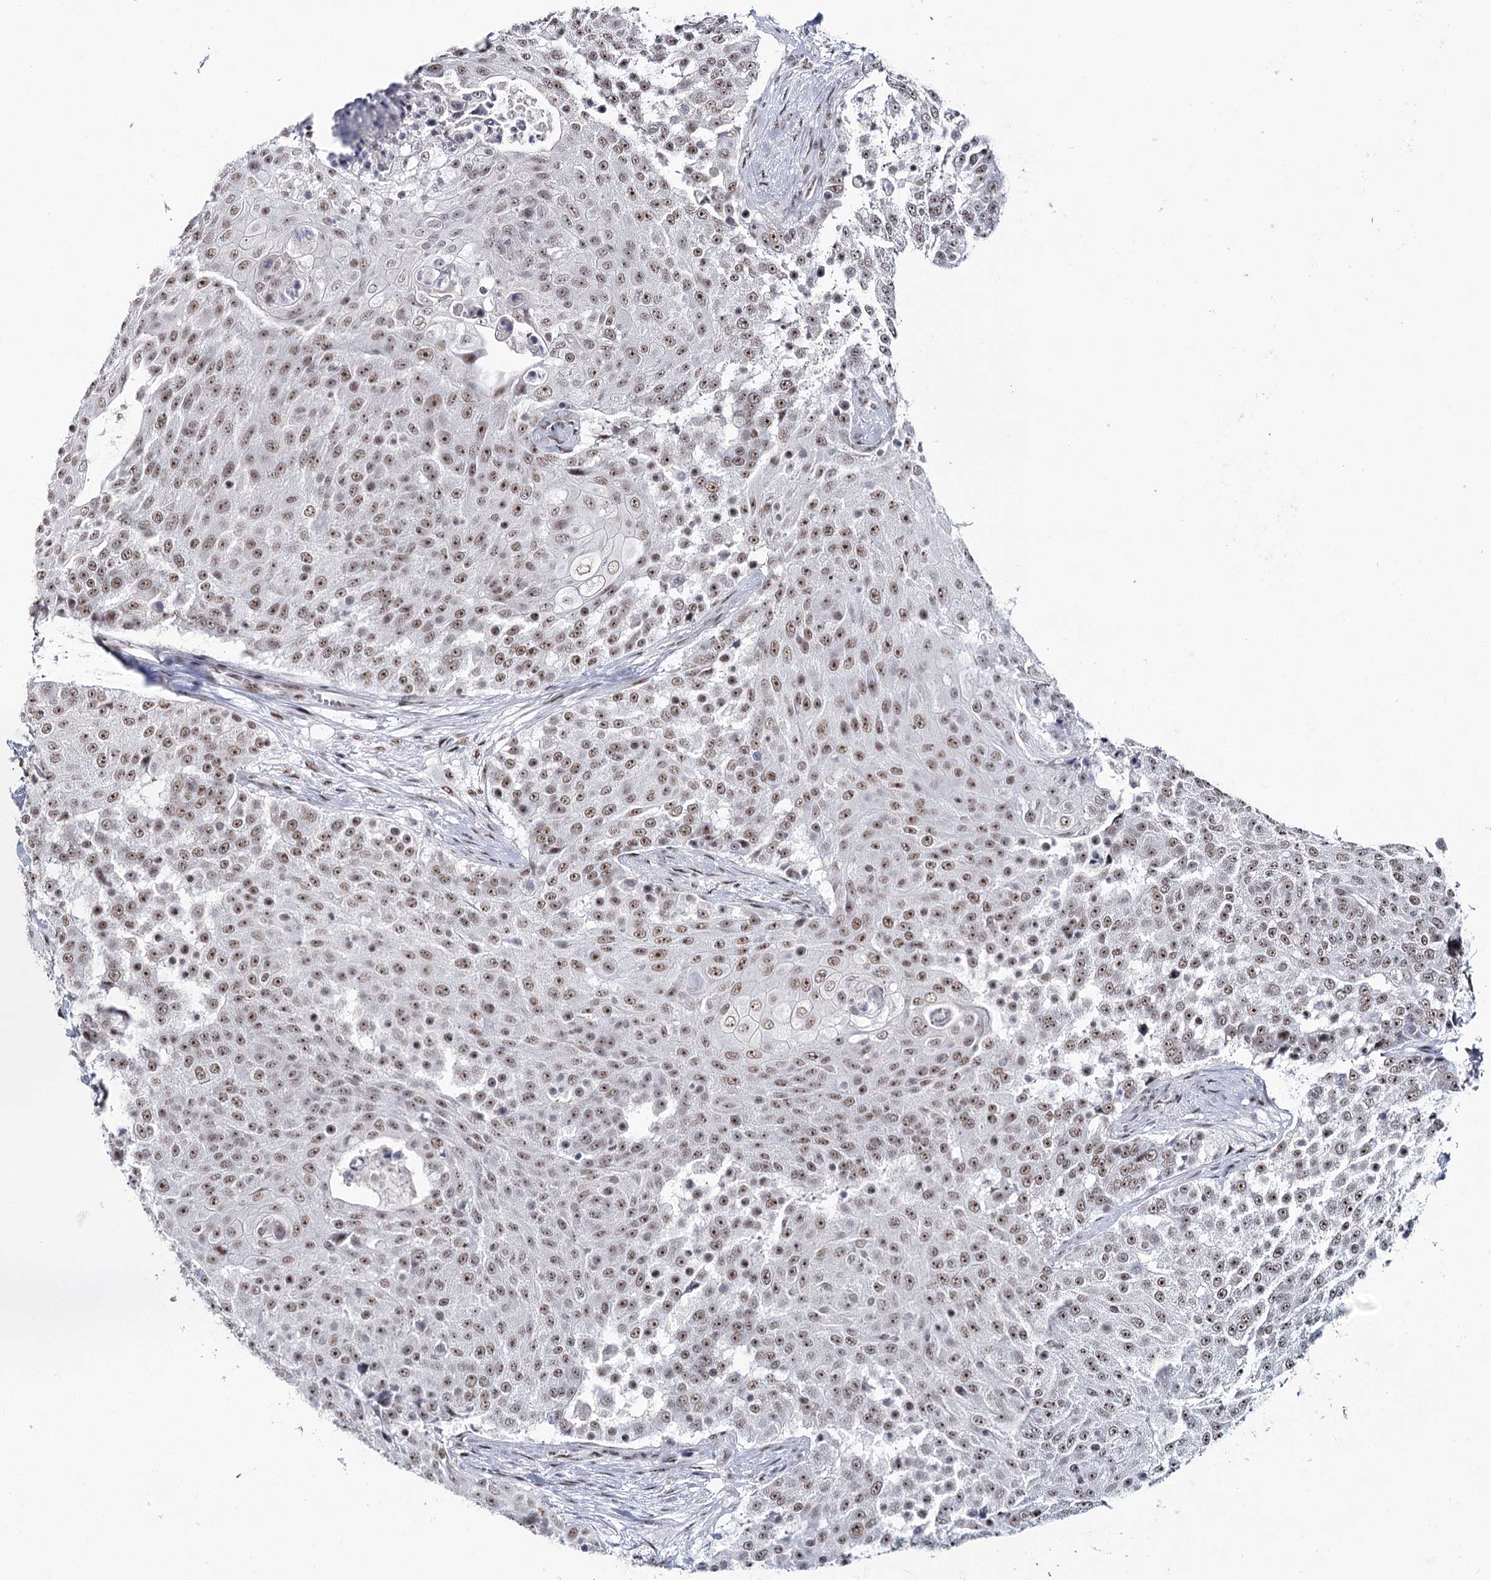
{"staining": {"intensity": "strong", "quantity": ">75%", "location": "nuclear"}, "tissue": "urothelial cancer", "cell_type": "Tumor cells", "image_type": "cancer", "snomed": [{"axis": "morphology", "description": "Urothelial carcinoma, High grade"}, {"axis": "topography", "description": "Urinary bladder"}], "caption": "Human high-grade urothelial carcinoma stained with a protein marker shows strong staining in tumor cells.", "gene": "SCAF8", "patient": {"sex": "female", "age": 63}}